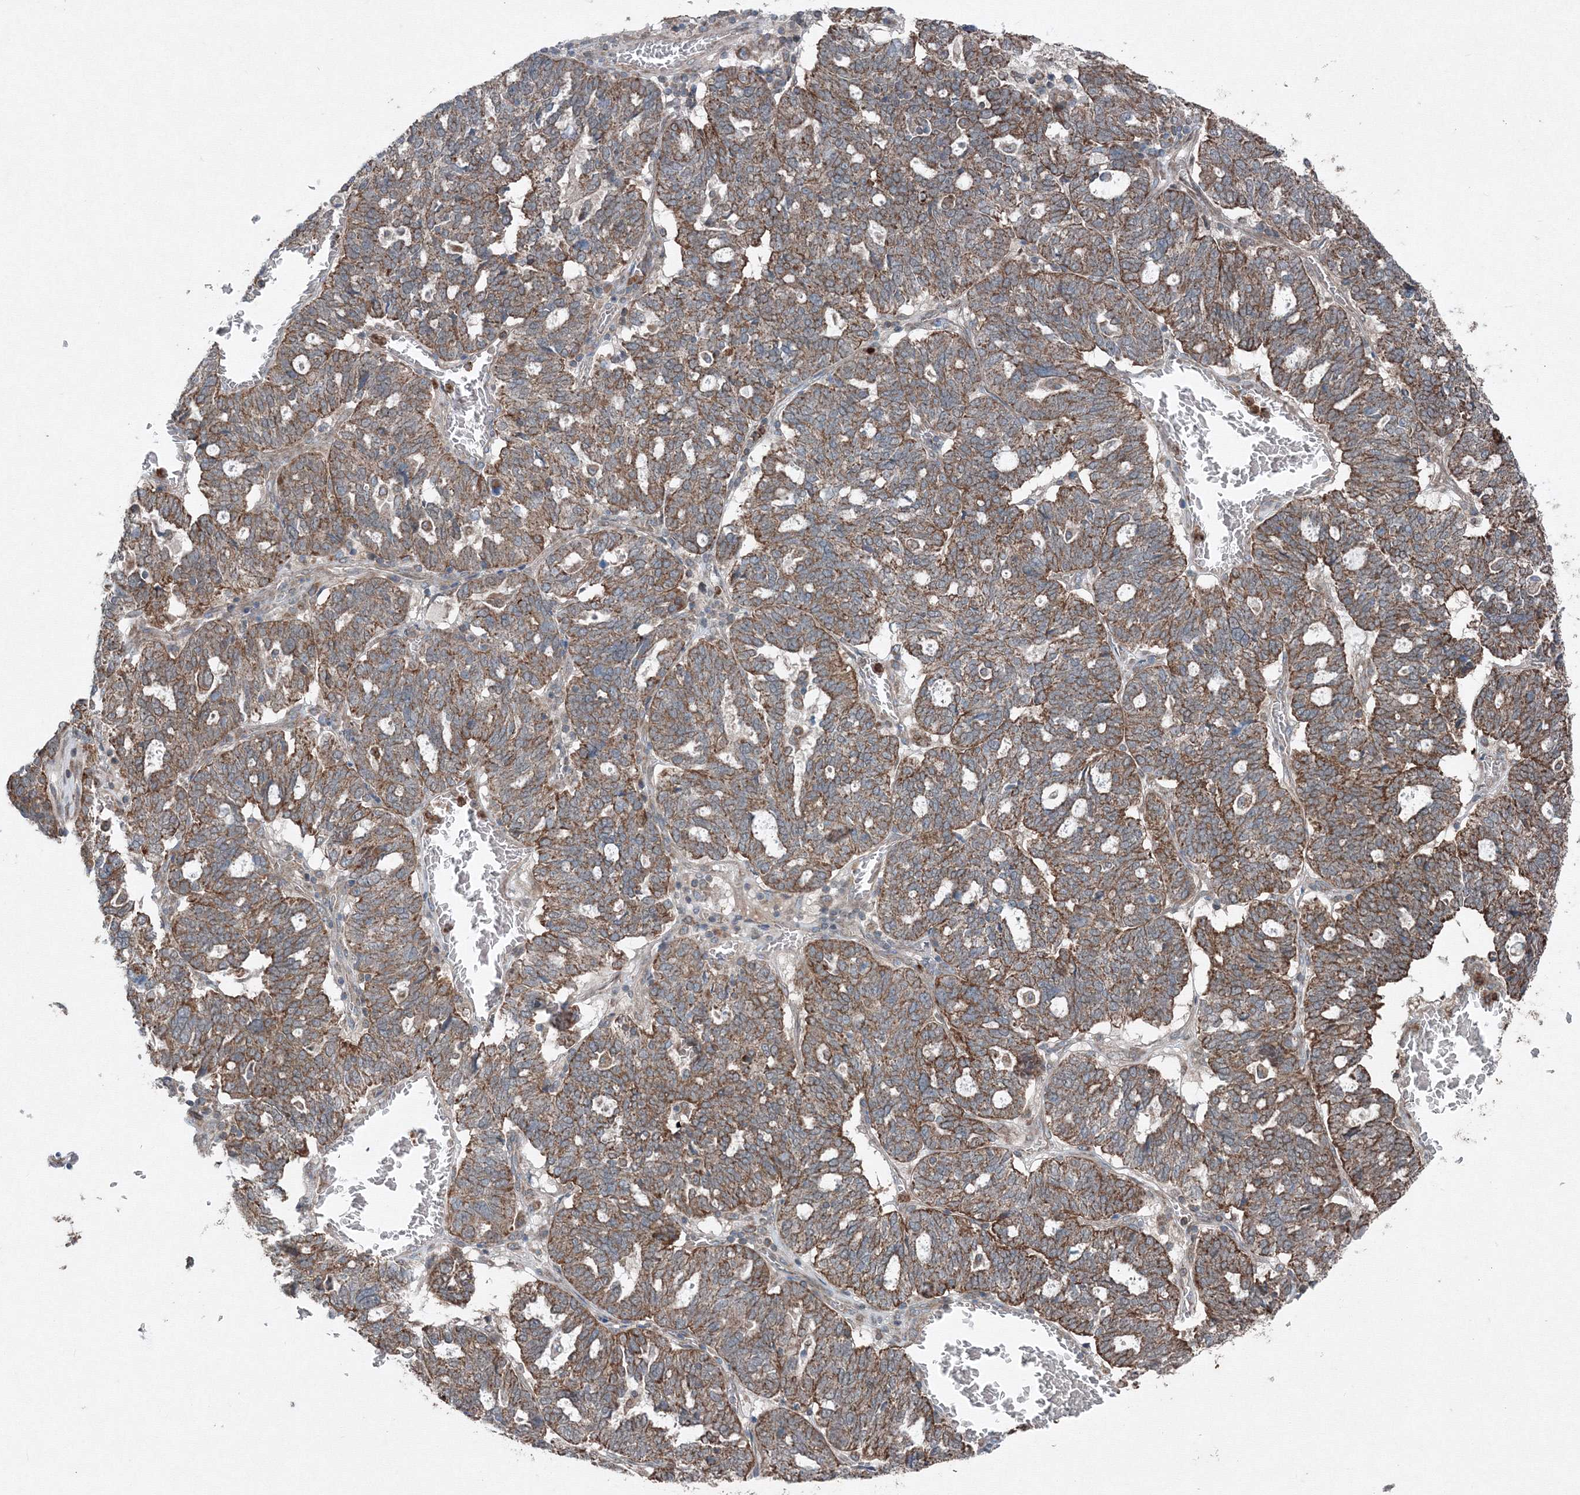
{"staining": {"intensity": "moderate", "quantity": ">75%", "location": "cytoplasmic/membranous"}, "tissue": "ovarian cancer", "cell_type": "Tumor cells", "image_type": "cancer", "snomed": [{"axis": "morphology", "description": "Cystadenocarcinoma, serous, NOS"}, {"axis": "topography", "description": "Ovary"}], "caption": "Immunohistochemical staining of ovarian cancer shows moderate cytoplasmic/membranous protein staining in approximately >75% of tumor cells. The staining was performed using DAB (3,3'-diaminobenzidine) to visualize the protein expression in brown, while the nuclei were stained in blue with hematoxylin (Magnification: 20x).", "gene": "COPS7B", "patient": {"sex": "female", "age": 59}}